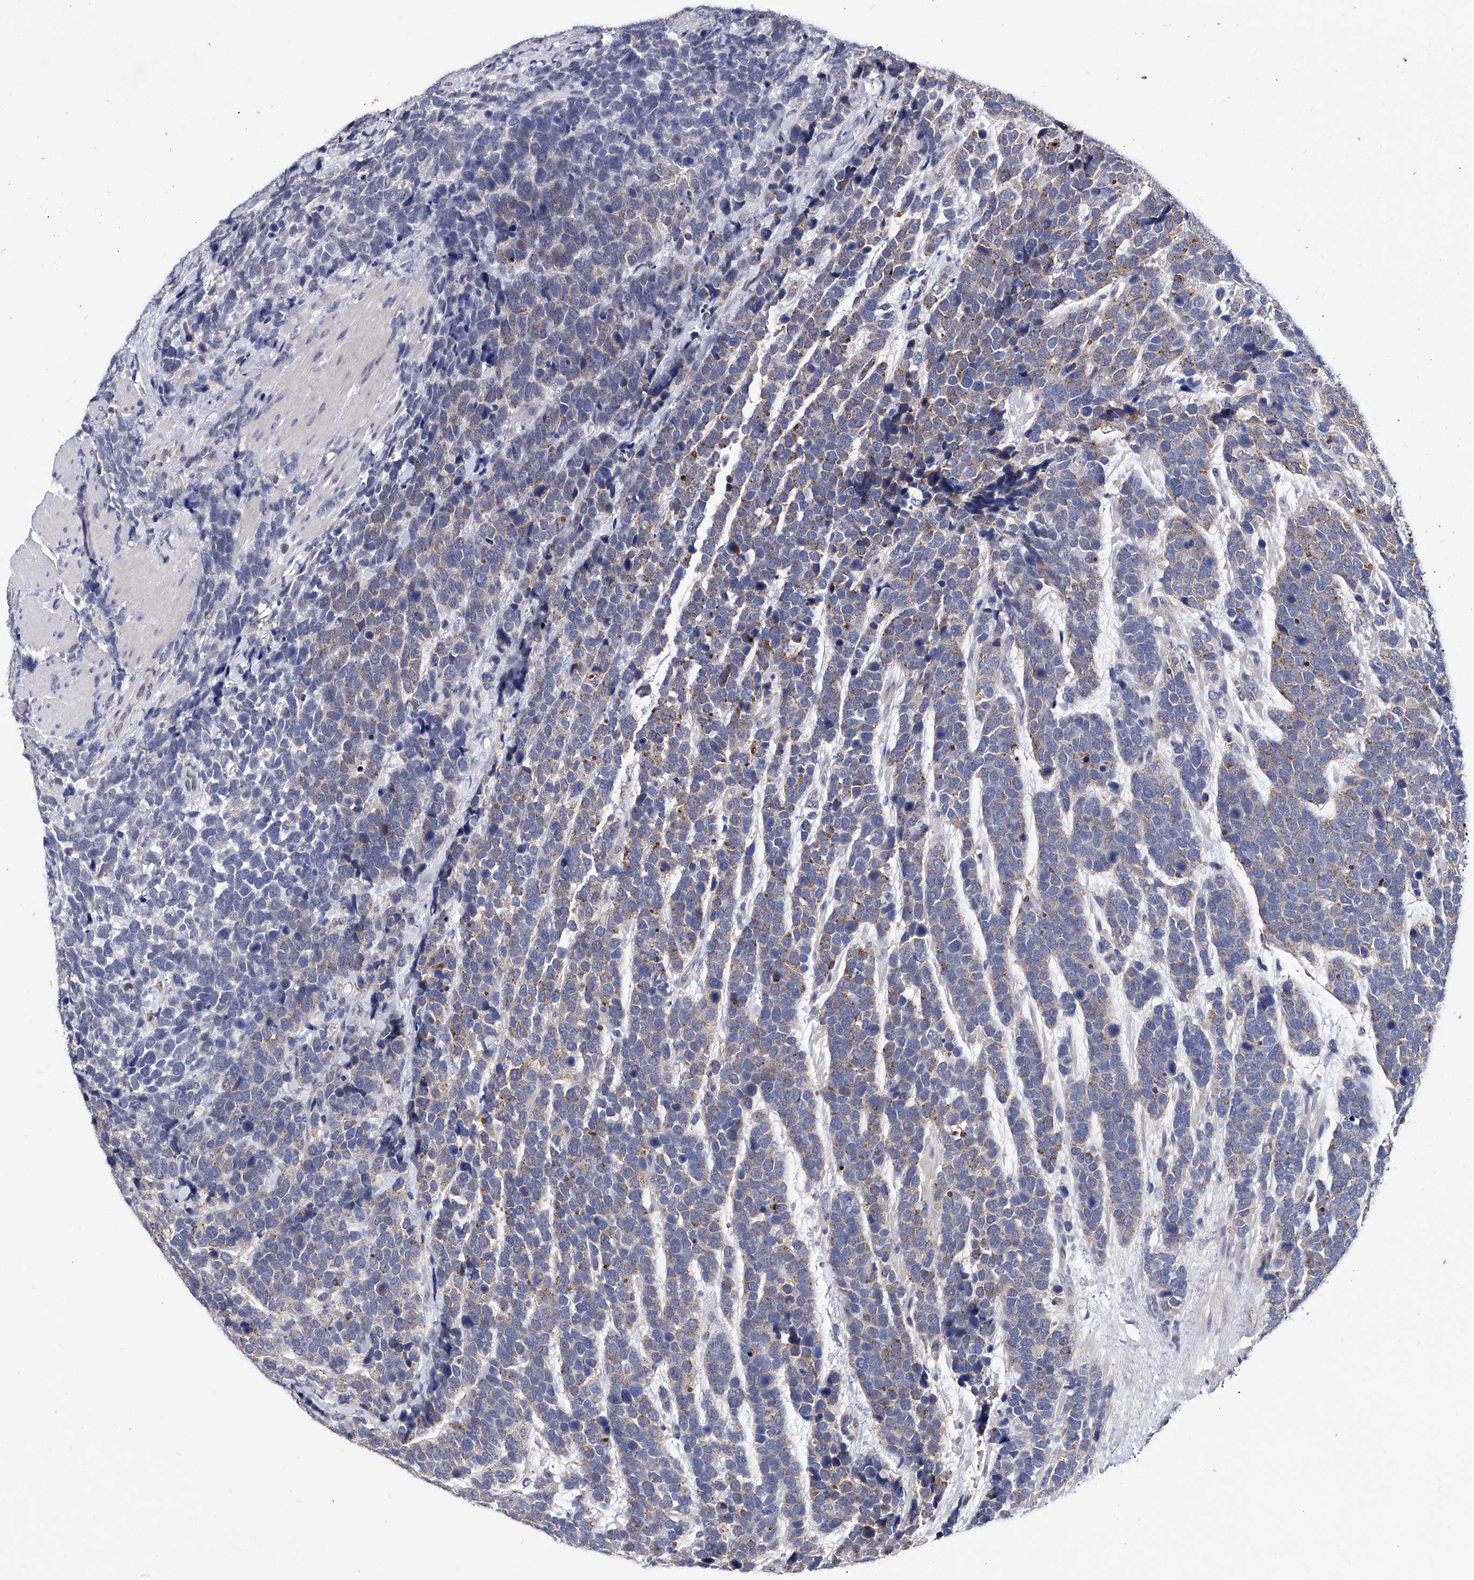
{"staining": {"intensity": "moderate", "quantity": "<25%", "location": "cytoplasmic/membranous"}, "tissue": "urothelial cancer", "cell_type": "Tumor cells", "image_type": "cancer", "snomed": [{"axis": "morphology", "description": "Urothelial carcinoma, High grade"}, {"axis": "topography", "description": "Urinary bladder"}], "caption": "This is a micrograph of IHC staining of high-grade urothelial carcinoma, which shows moderate expression in the cytoplasmic/membranous of tumor cells.", "gene": "ZNF529", "patient": {"sex": "female", "age": 82}}